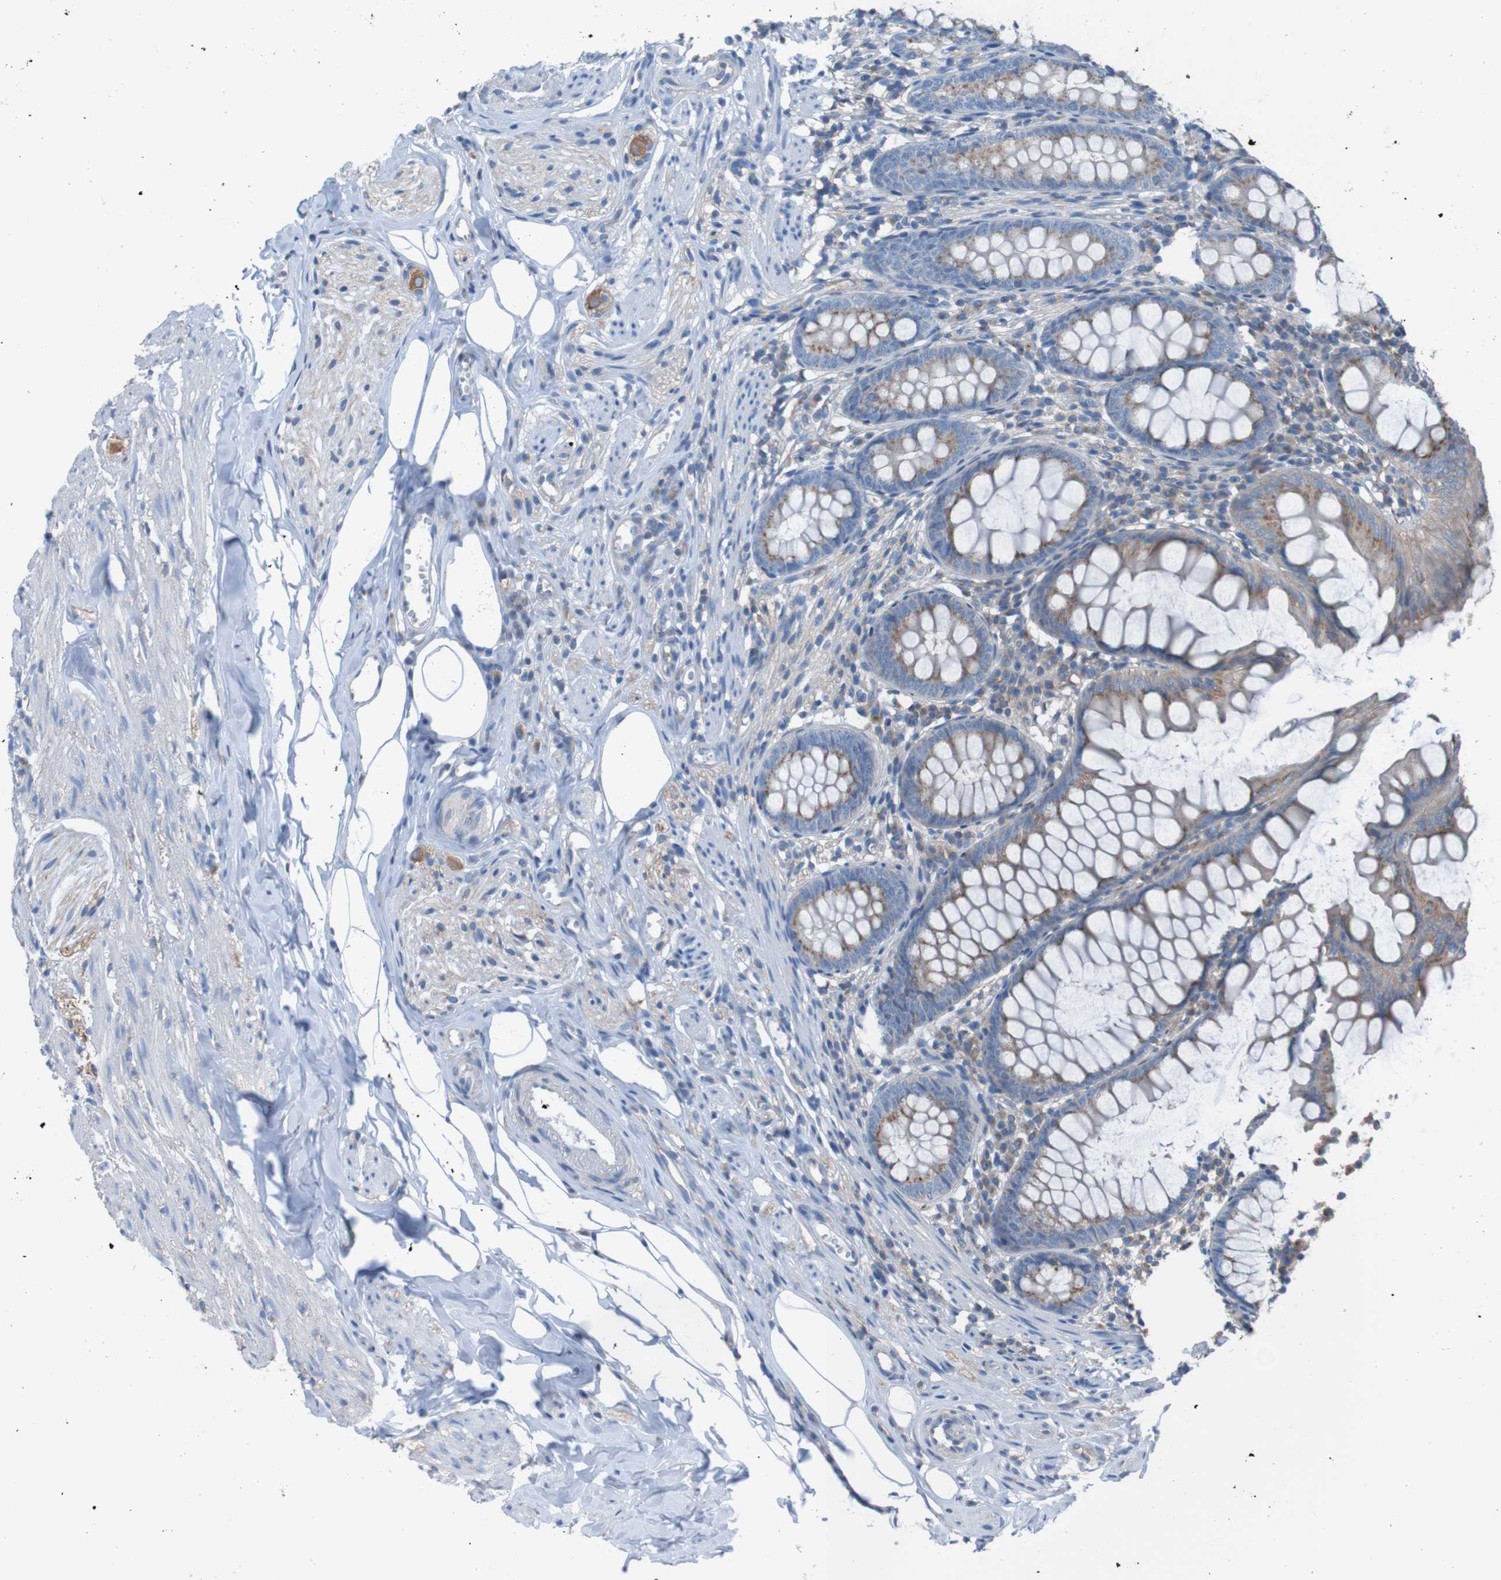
{"staining": {"intensity": "moderate", "quantity": ">75%", "location": "cytoplasmic/membranous"}, "tissue": "appendix", "cell_type": "Glandular cells", "image_type": "normal", "snomed": [{"axis": "morphology", "description": "Normal tissue, NOS"}, {"axis": "topography", "description": "Appendix"}], "caption": "Immunohistochemical staining of benign appendix exhibits medium levels of moderate cytoplasmic/membranous expression in approximately >75% of glandular cells. The staining is performed using DAB brown chromogen to label protein expression. The nuclei are counter-stained blue using hematoxylin.", "gene": "MINAR1", "patient": {"sex": "female", "age": 77}}